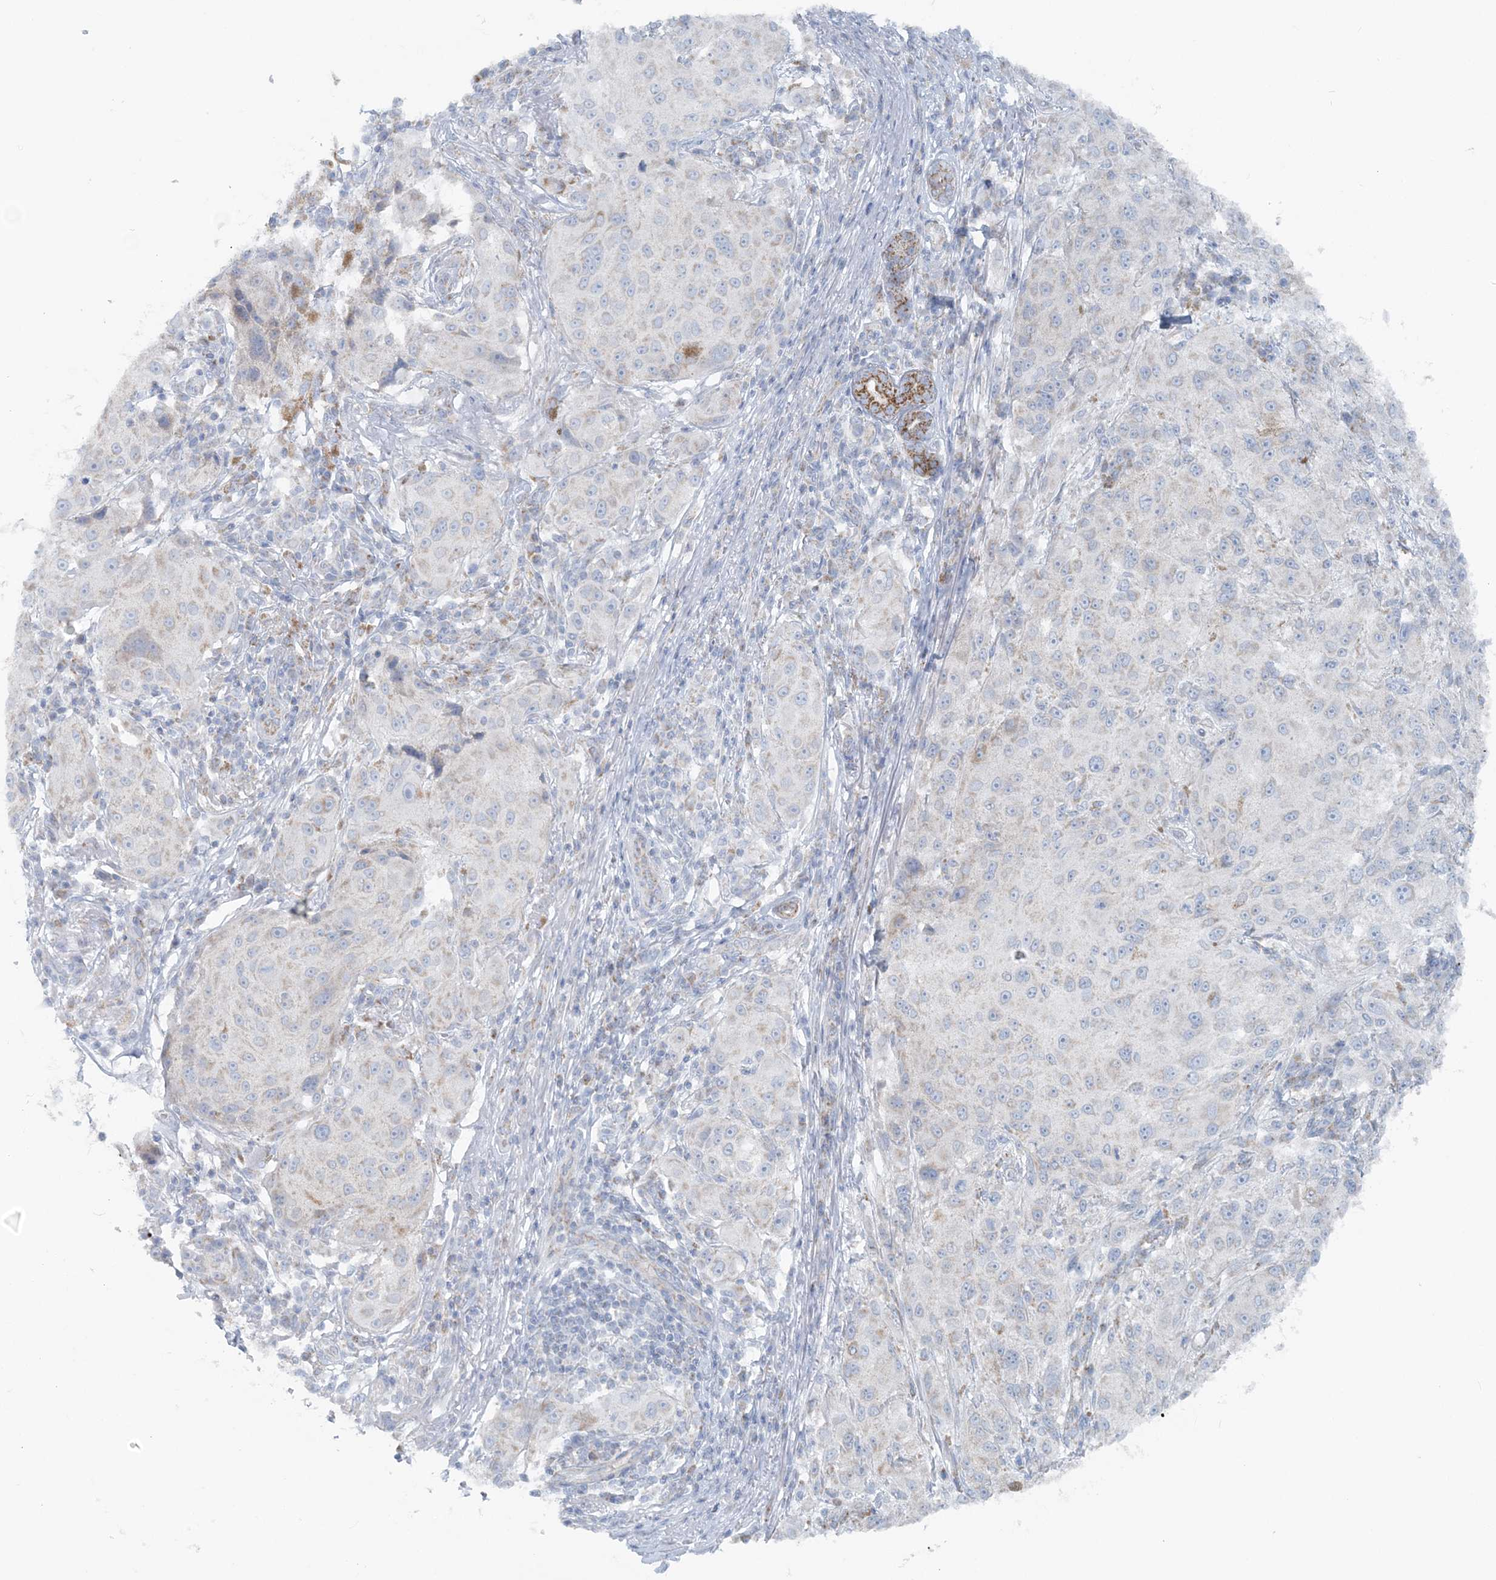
{"staining": {"intensity": "negative", "quantity": "none", "location": "none"}, "tissue": "melanoma", "cell_type": "Tumor cells", "image_type": "cancer", "snomed": [{"axis": "morphology", "description": "Necrosis, NOS"}, {"axis": "morphology", "description": "Malignant melanoma, NOS"}, {"axis": "topography", "description": "Skin"}], "caption": "This is an immunohistochemistry (IHC) histopathology image of human melanoma. There is no expression in tumor cells.", "gene": "PCCB", "patient": {"sex": "female", "age": 87}}